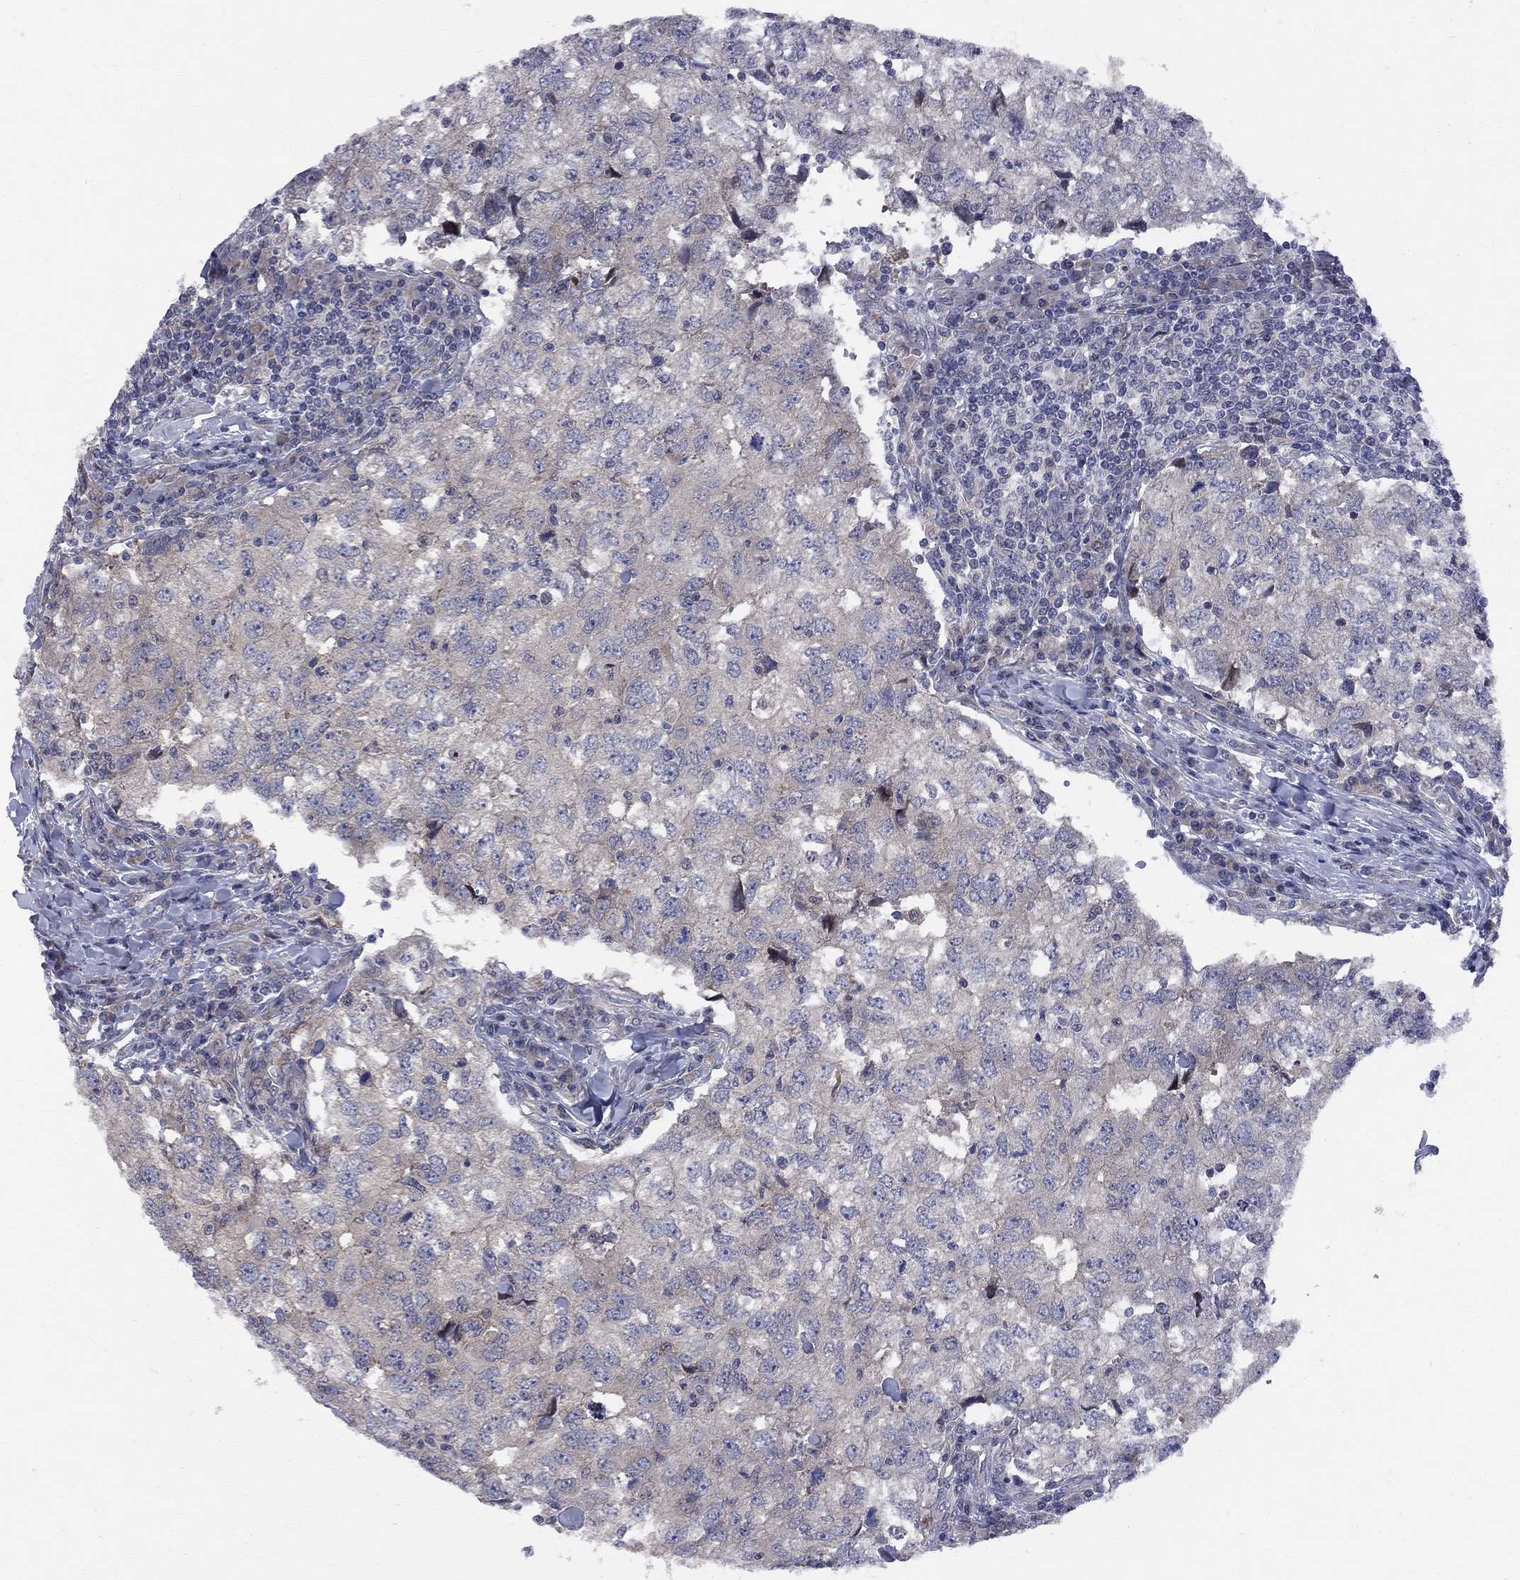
{"staining": {"intensity": "weak", "quantity": "<25%", "location": "cytoplasmic/membranous"}, "tissue": "breast cancer", "cell_type": "Tumor cells", "image_type": "cancer", "snomed": [{"axis": "morphology", "description": "Duct carcinoma"}, {"axis": "topography", "description": "Breast"}], "caption": "A high-resolution histopathology image shows IHC staining of breast cancer, which reveals no significant expression in tumor cells.", "gene": "CNOT11", "patient": {"sex": "female", "age": 30}}